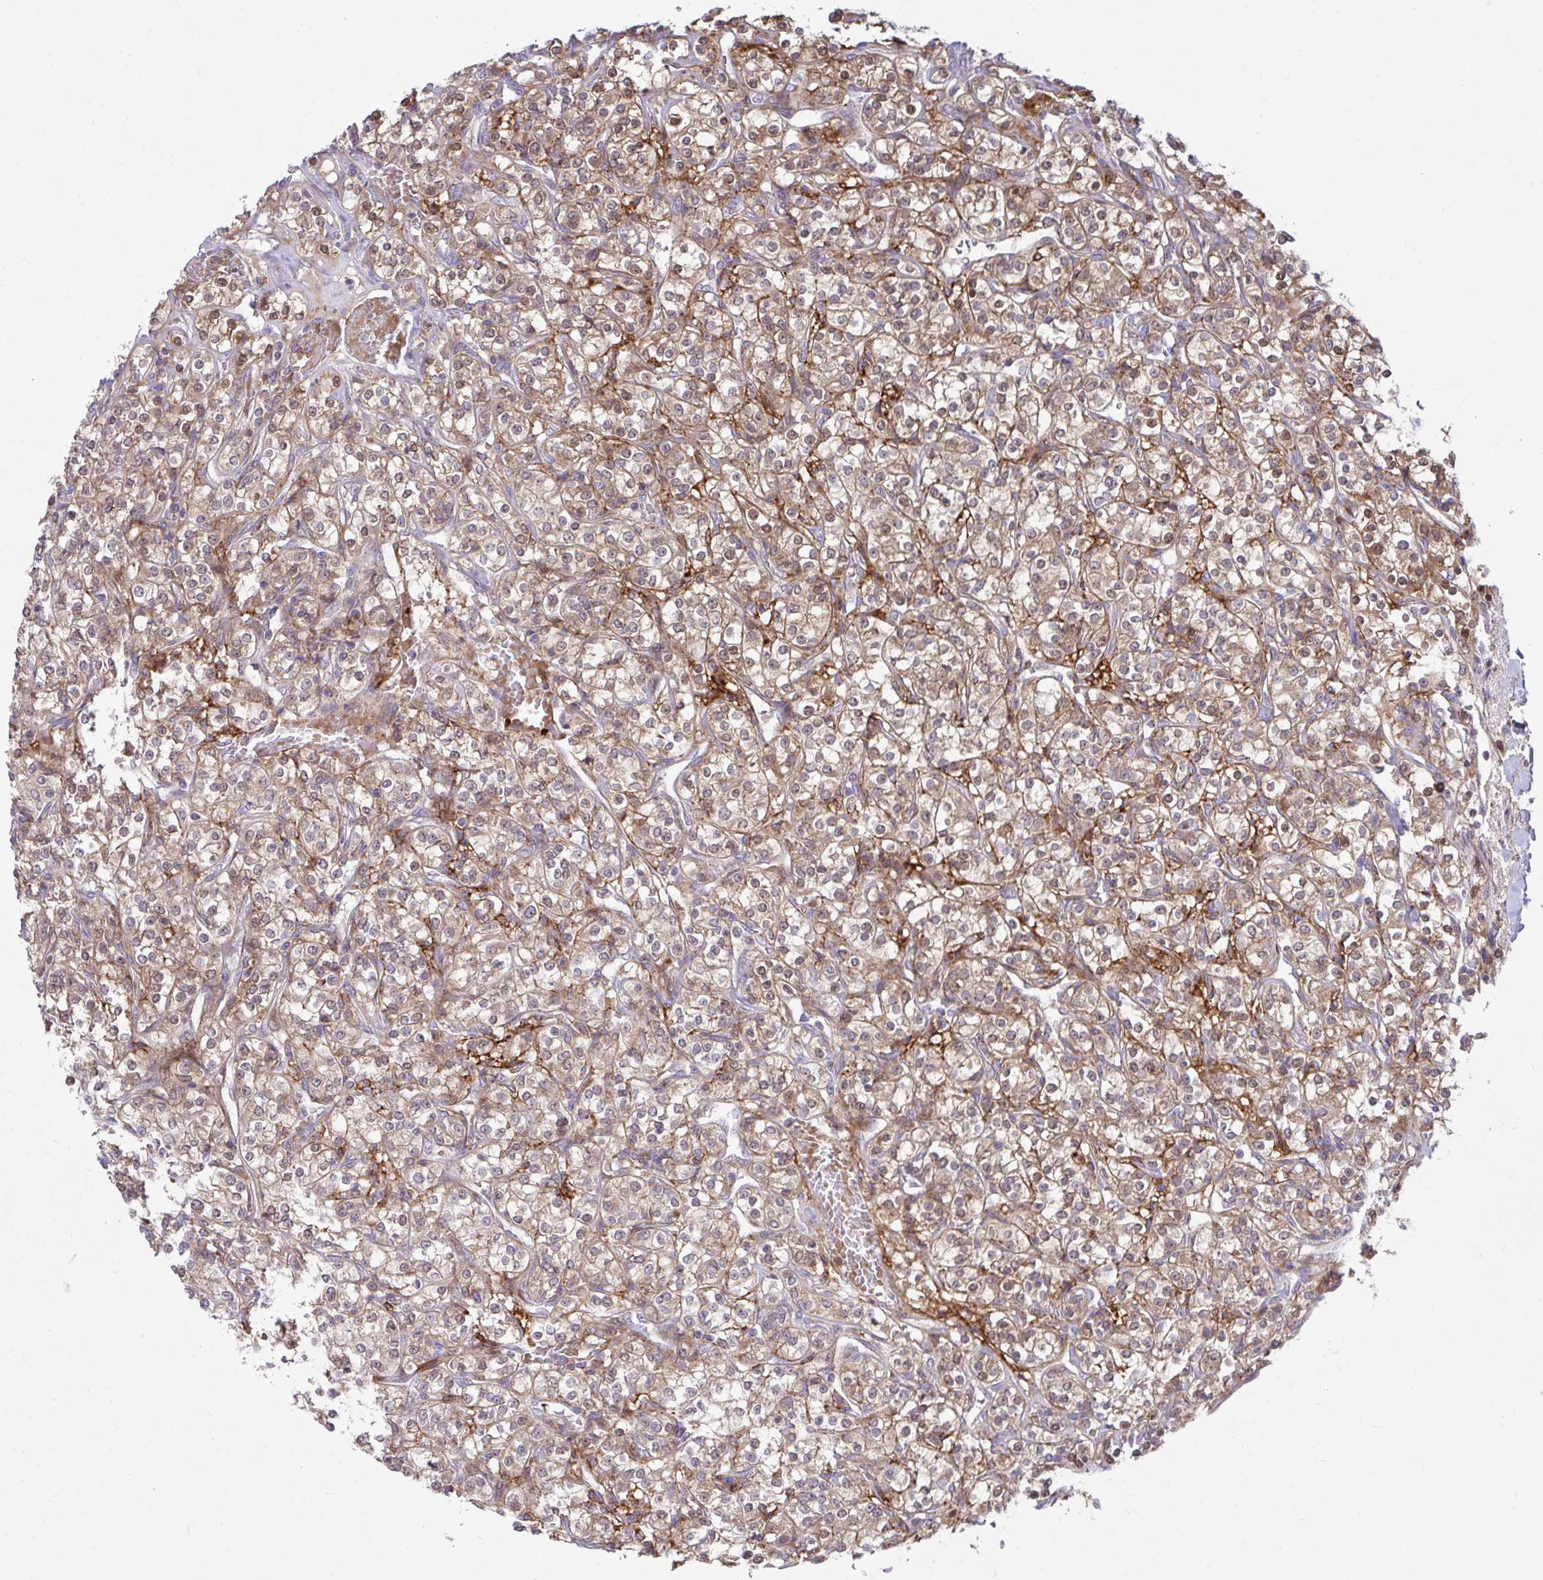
{"staining": {"intensity": "moderate", "quantity": ">75%", "location": "cytoplasmic/membranous"}, "tissue": "renal cancer", "cell_type": "Tumor cells", "image_type": "cancer", "snomed": [{"axis": "morphology", "description": "Adenocarcinoma, NOS"}, {"axis": "topography", "description": "Kidney"}], "caption": "Renal adenocarcinoma was stained to show a protein in brown. There is medium levels of moderate cytoplasmic/membranous staining in approximately >75% of tumor cells.", "gene": "C16orf54", "patient": {"sex": "male", "age": 77}}